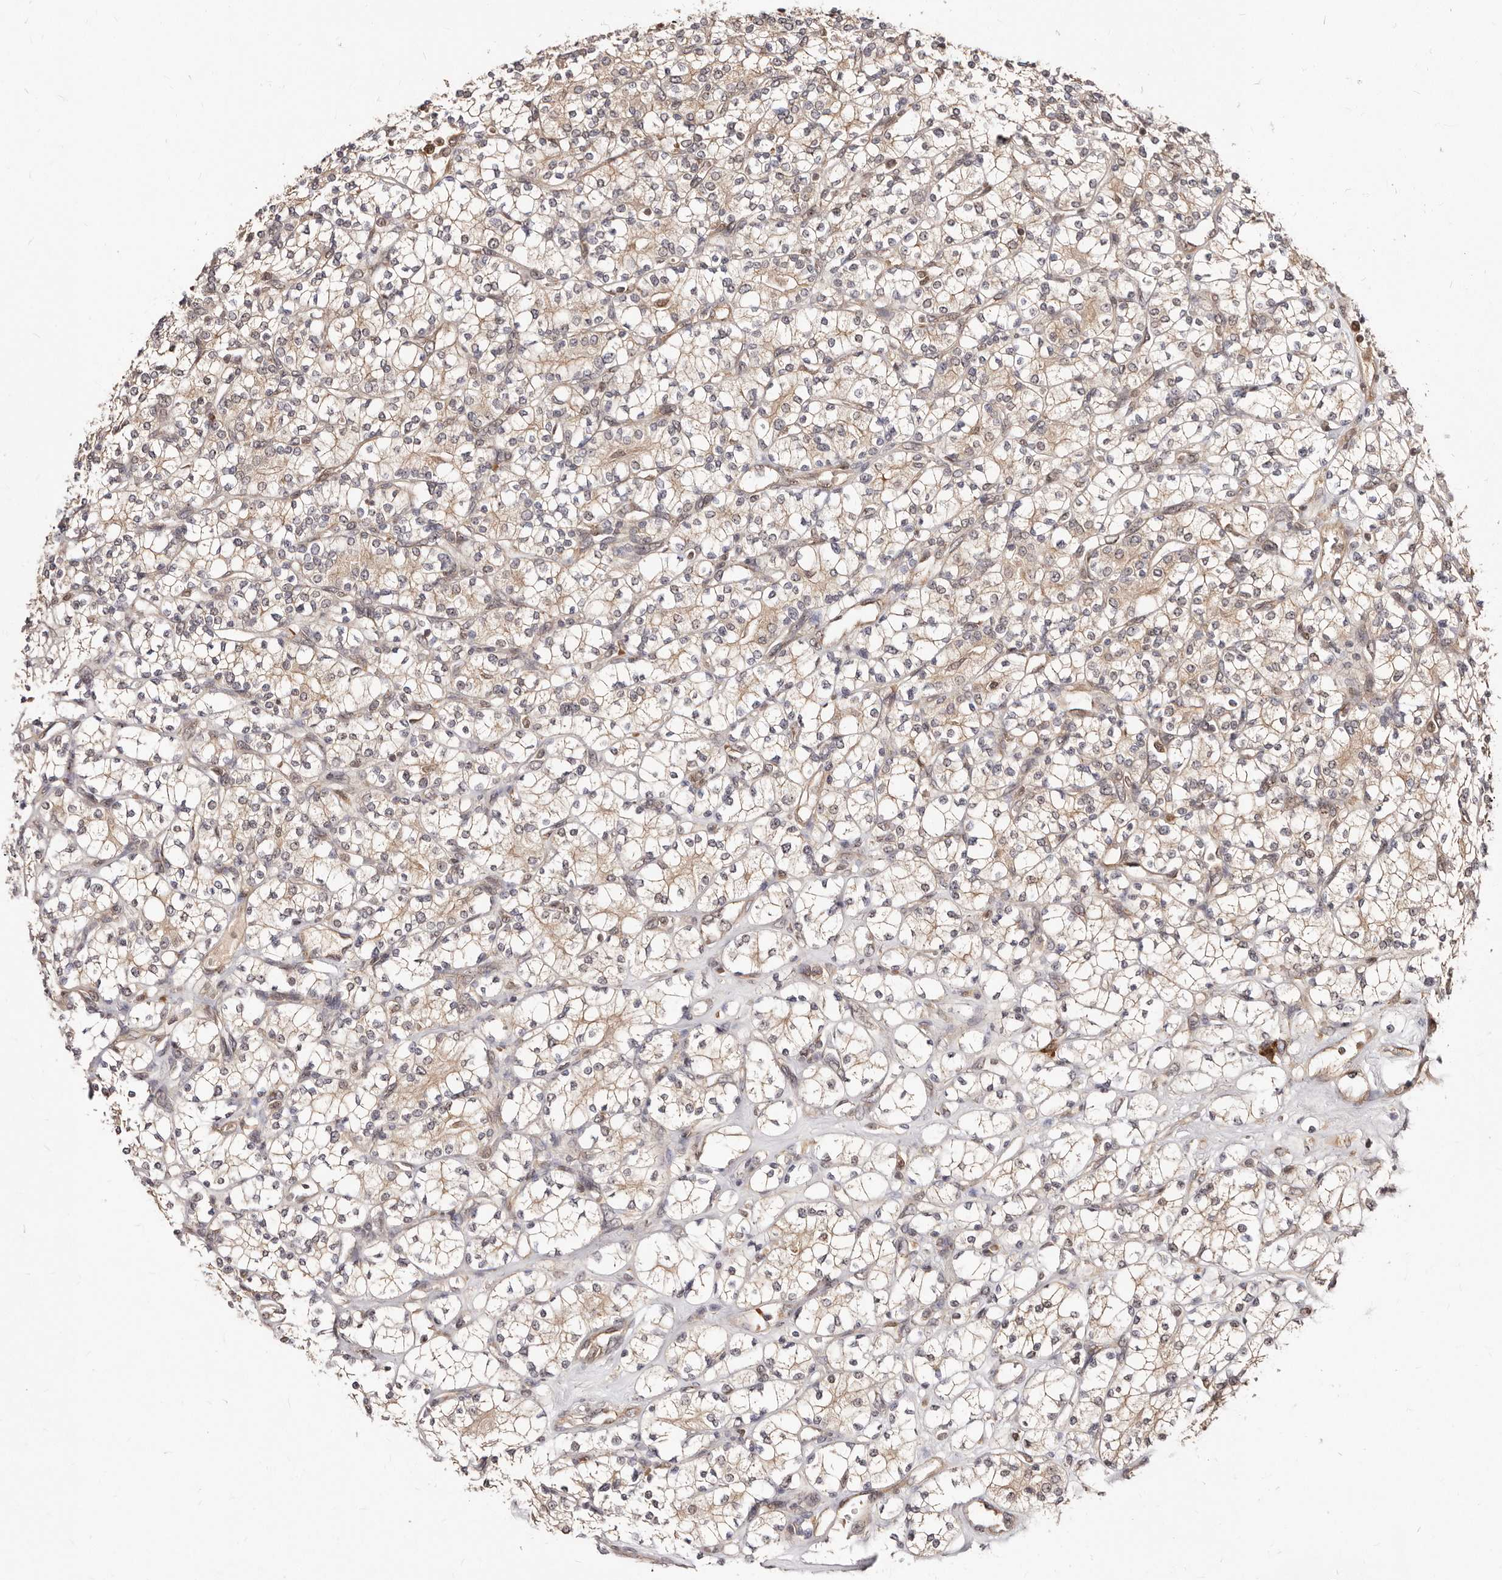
{"staining": {"intensity": "weak", "quantity": "<25%", "location": "cytoplasmic/membranous"}, "tissue": "renal cancer", "cell_type": "Tumor cells", "image_type": "cancer", "snomed": [{"axis": "morphology", "description": "Adenocarcinoma, NOS"}, {"axis": "topography", "description": "Kidney"}], "caption": "This is an IHC image of human renal adenocarcinoma. There is no staining in tumor cells.", "gene": "APOL6", "patient": {"sex": "male", "age": 77}}